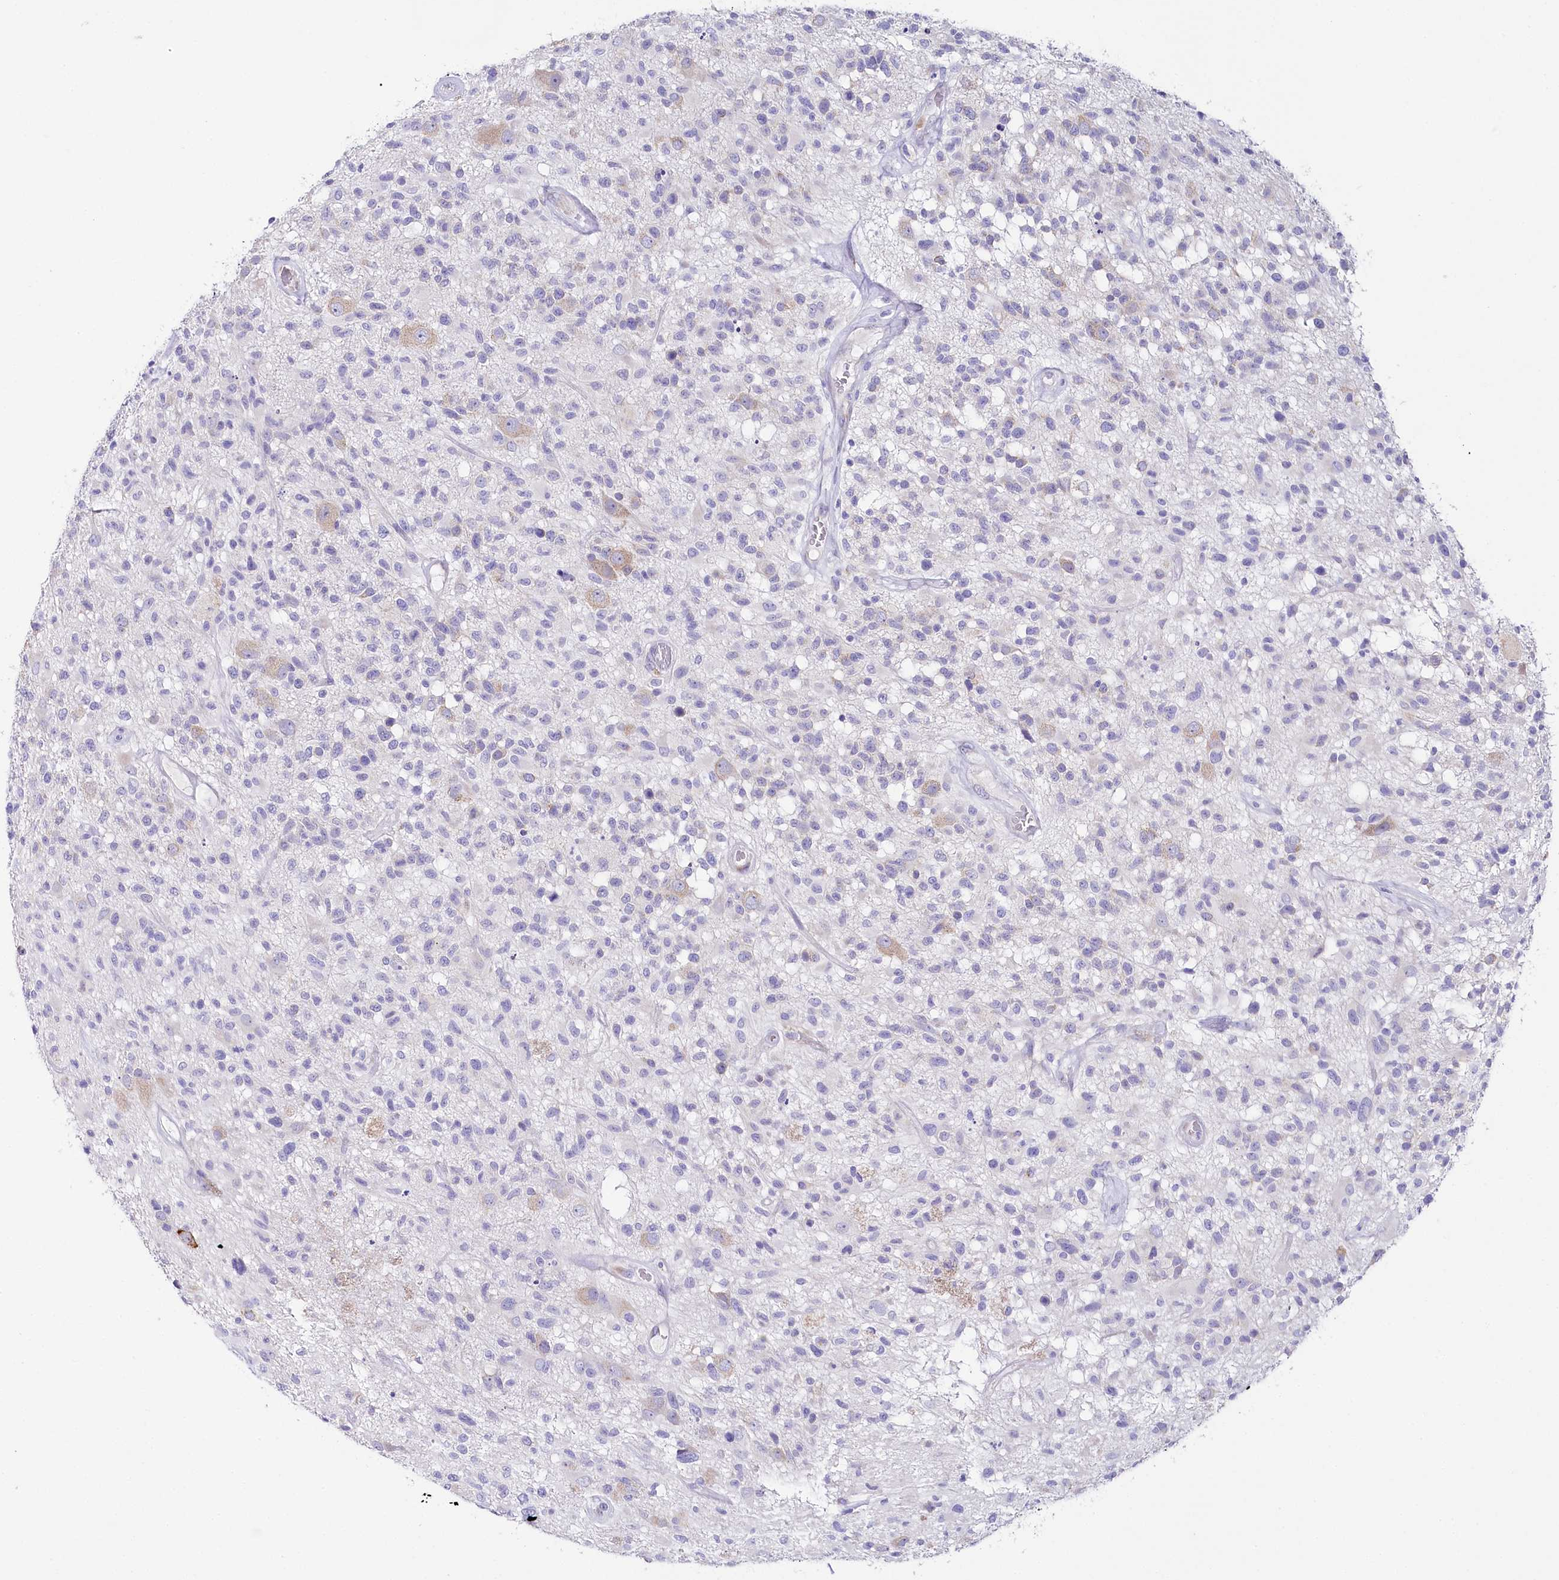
{"staining": {"intensity": "negative", "quantity": "none", "location": "none"}, "tissue": "glioma", "cell_type": "Tumor cells", "image_type": "cancer", "snomed": [{"axis": "morphology", "description": "Glioma, malignant, High grade"}, {"axis": "morphology", "description": "Glioblastoma, NOS"}, {"axis": "topography", "description": "Brain"}], "caption": "Immunohistochemistry (IHC) micrograph of human glioma stained for a protein (brown), which reveals no expression in tumor cells.", "gene": "CSN3", "patient": {"sex": "male", "age": 60}}